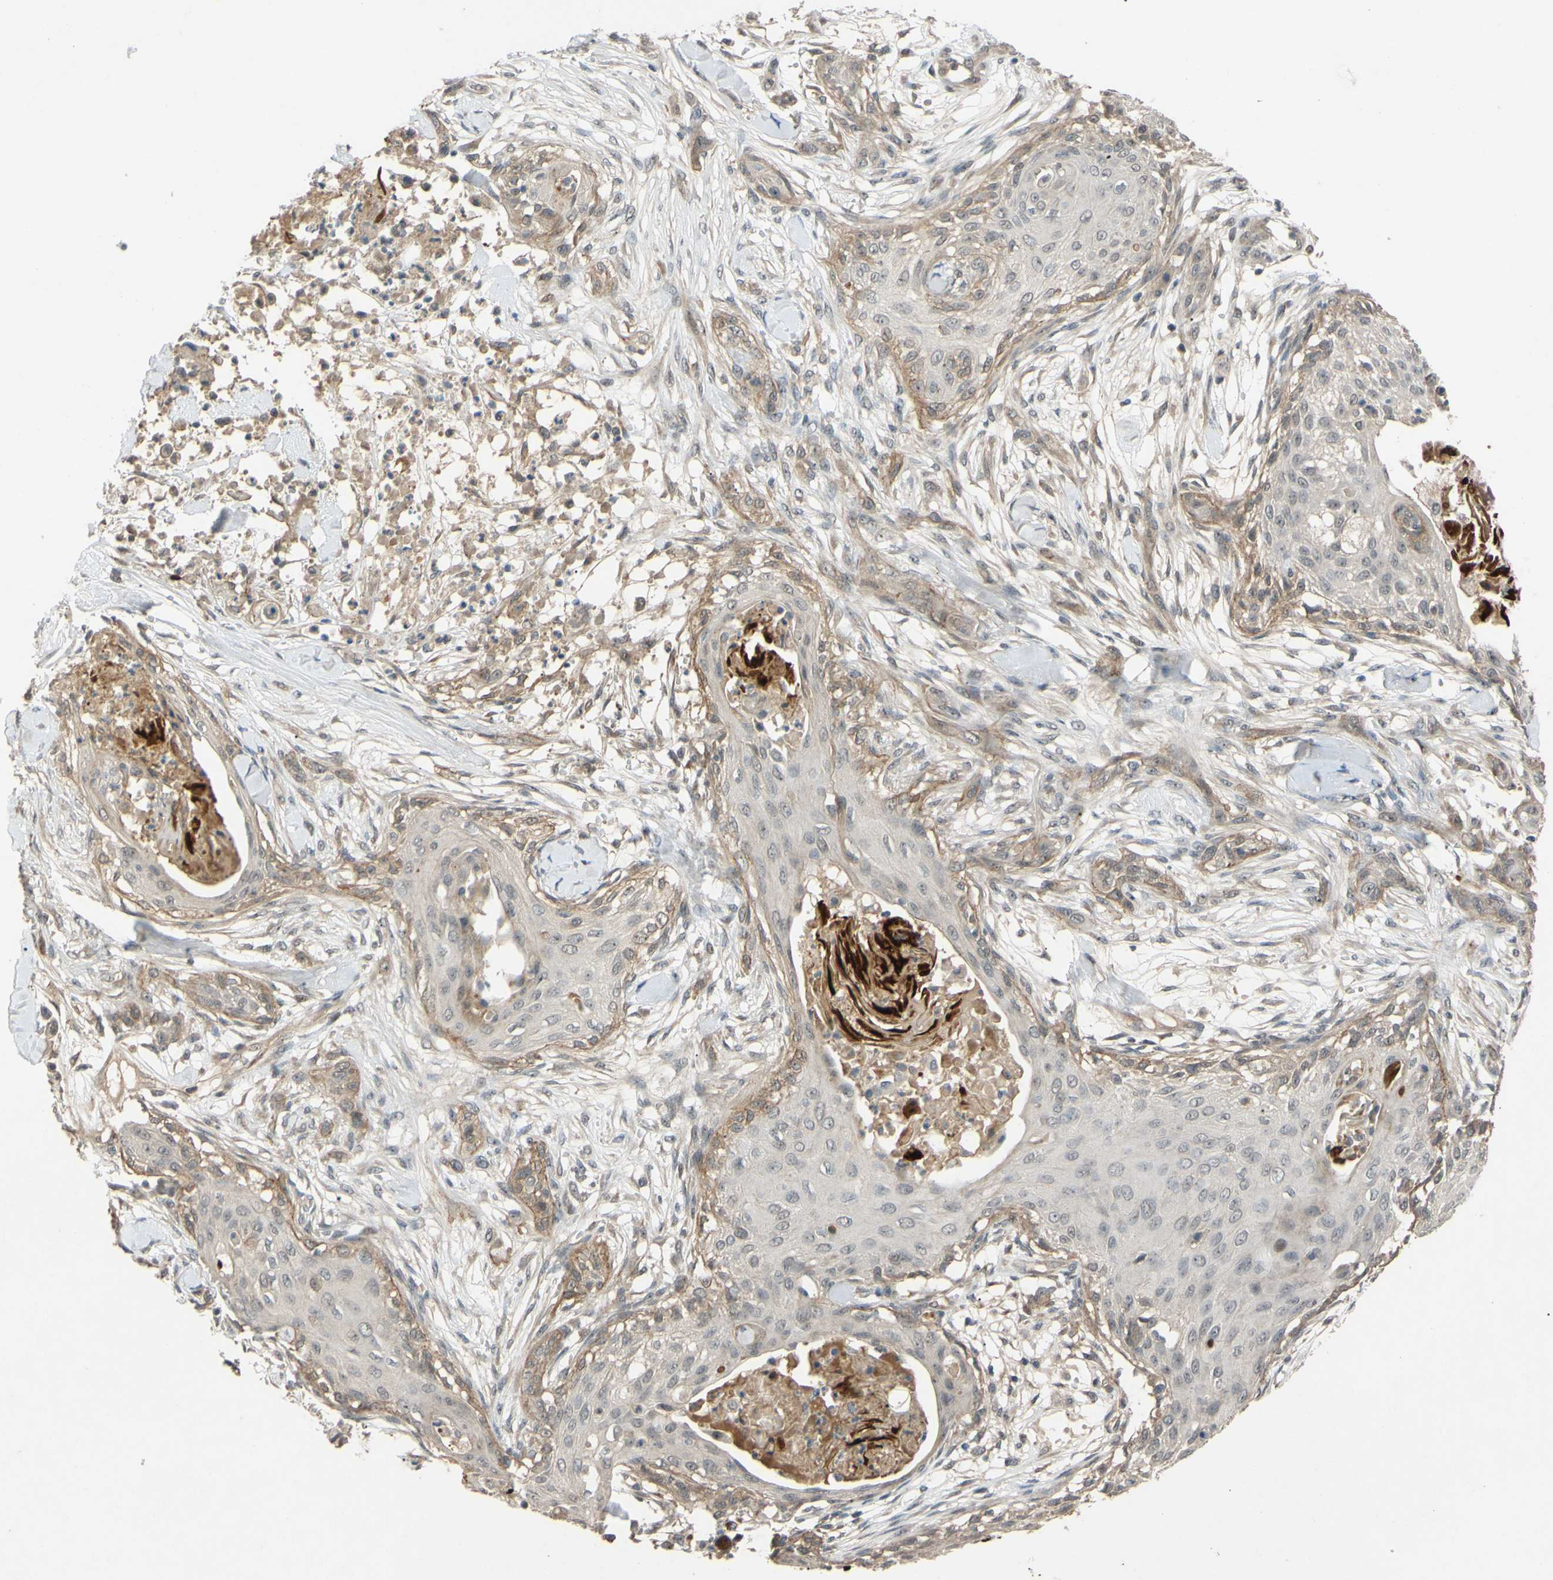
{"staining": {"intensity": "weak", "quantity": "25%-75%", "location": "cytoplasmic/membranous"}, "tissue": "skin cancer", "cell_type": "Tumor cells", "image_type": "cancer", "snomed": [{"axis": "morphology", "description": "Squamous cell carcinoma, NOS"}, {"axis": "topography", "description": "Skin"}], "caption": "A low amount of weak cytoplasmic/membranous staining is identified in approximately 25%-75% of tumor cells in skin squamous cell carcinoma tissue.", "gene": "ALK", "patient": {"sex": "female", "age": 59}}